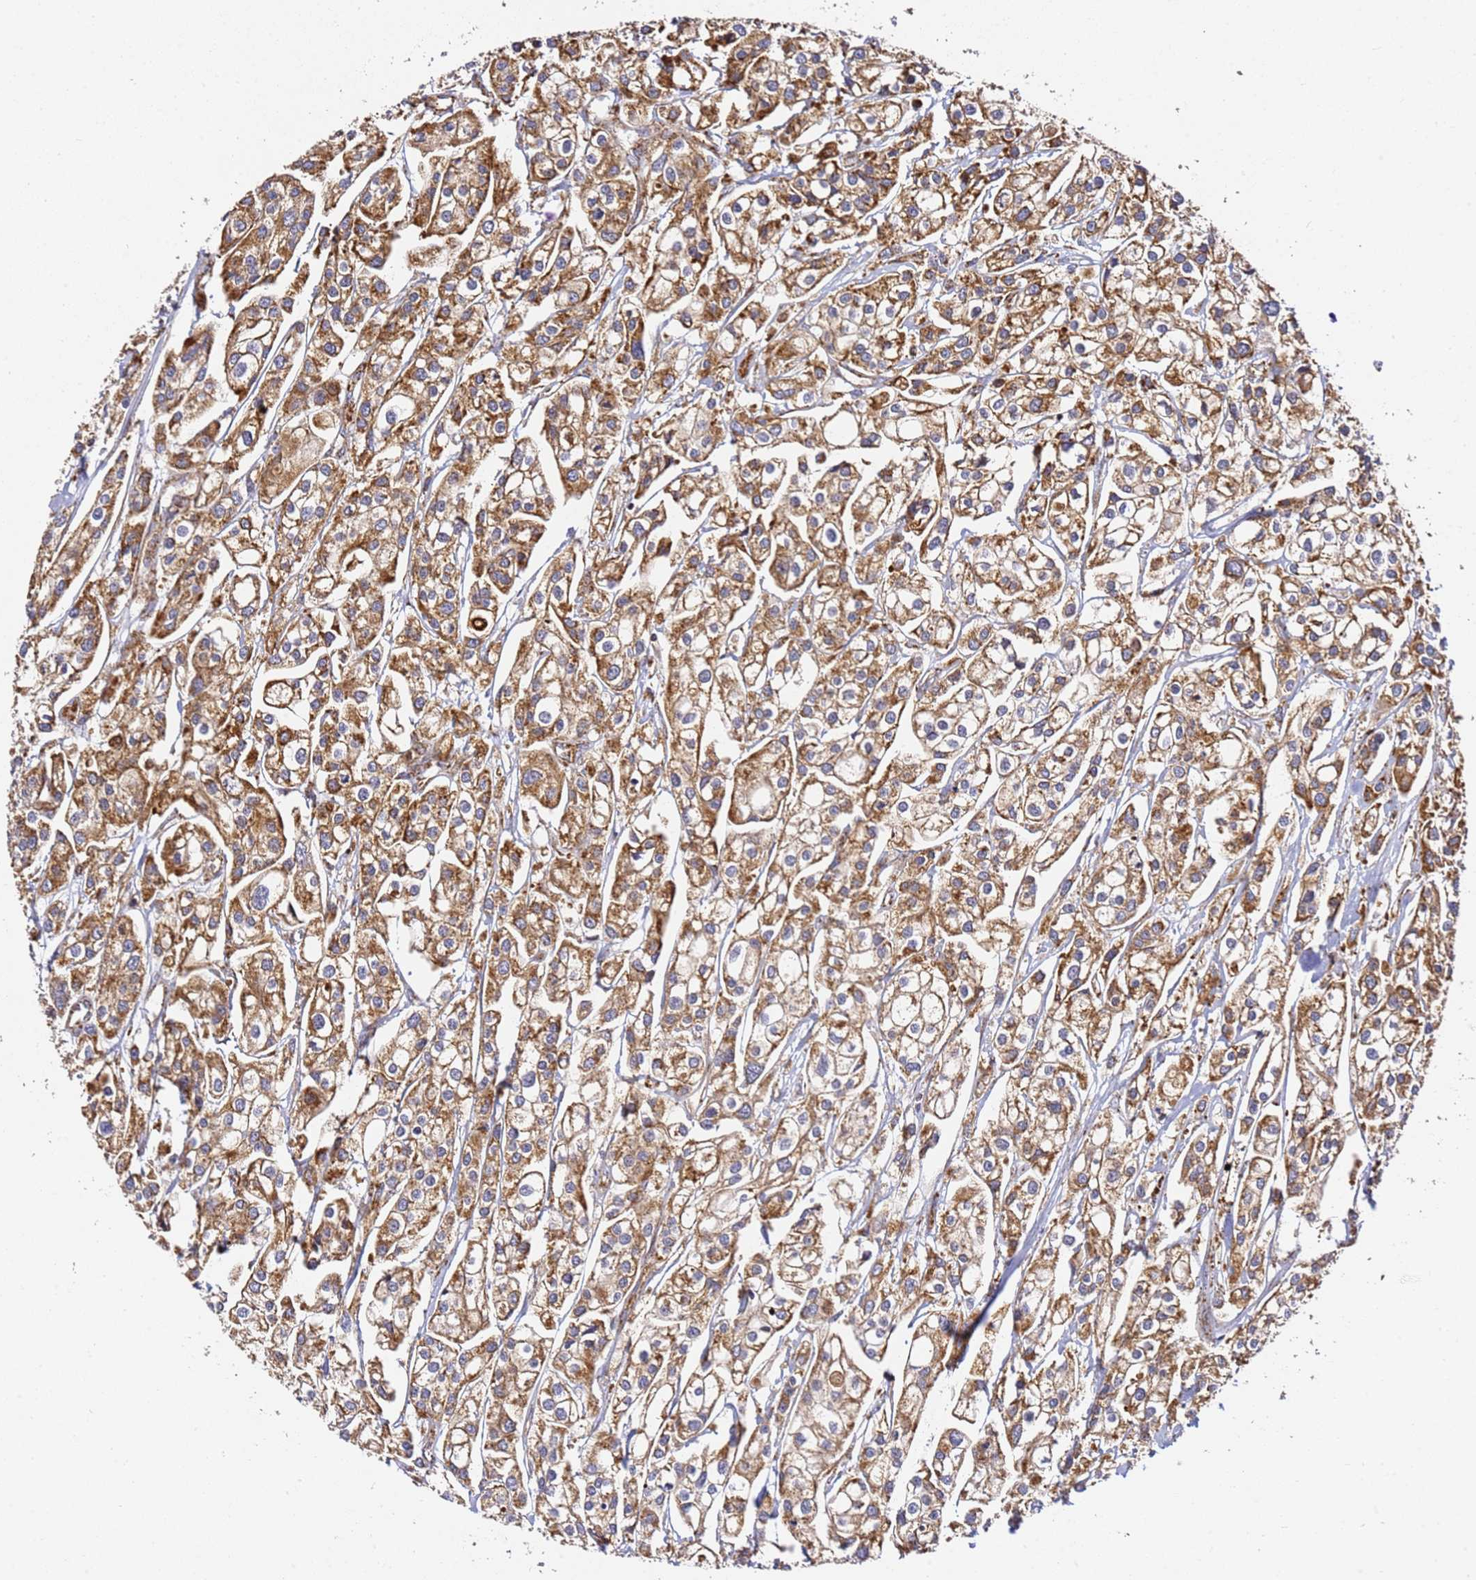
{"staining": {"intensity": "strong", "quantity": ">75%", "location": "cytoplasmic/membranous"}, "tissue": "urothelial cancer", "cell_type": "Tumor cells", "image_type": "cancer", "snomed": [{"axis": "morphology", "description": "Urothelial carcinoma, High grade"}, {"axis": "topography", "description": "Urinary bladder"}], "caption": "Tumor cells exhibit high levels of strong cytoplasmic/membranous expression in approximately >75% of cells in human high-grade urothelial carcinoma.", "gene": "NDUFA3", "patient": {"sex": "male", "age": 67}}